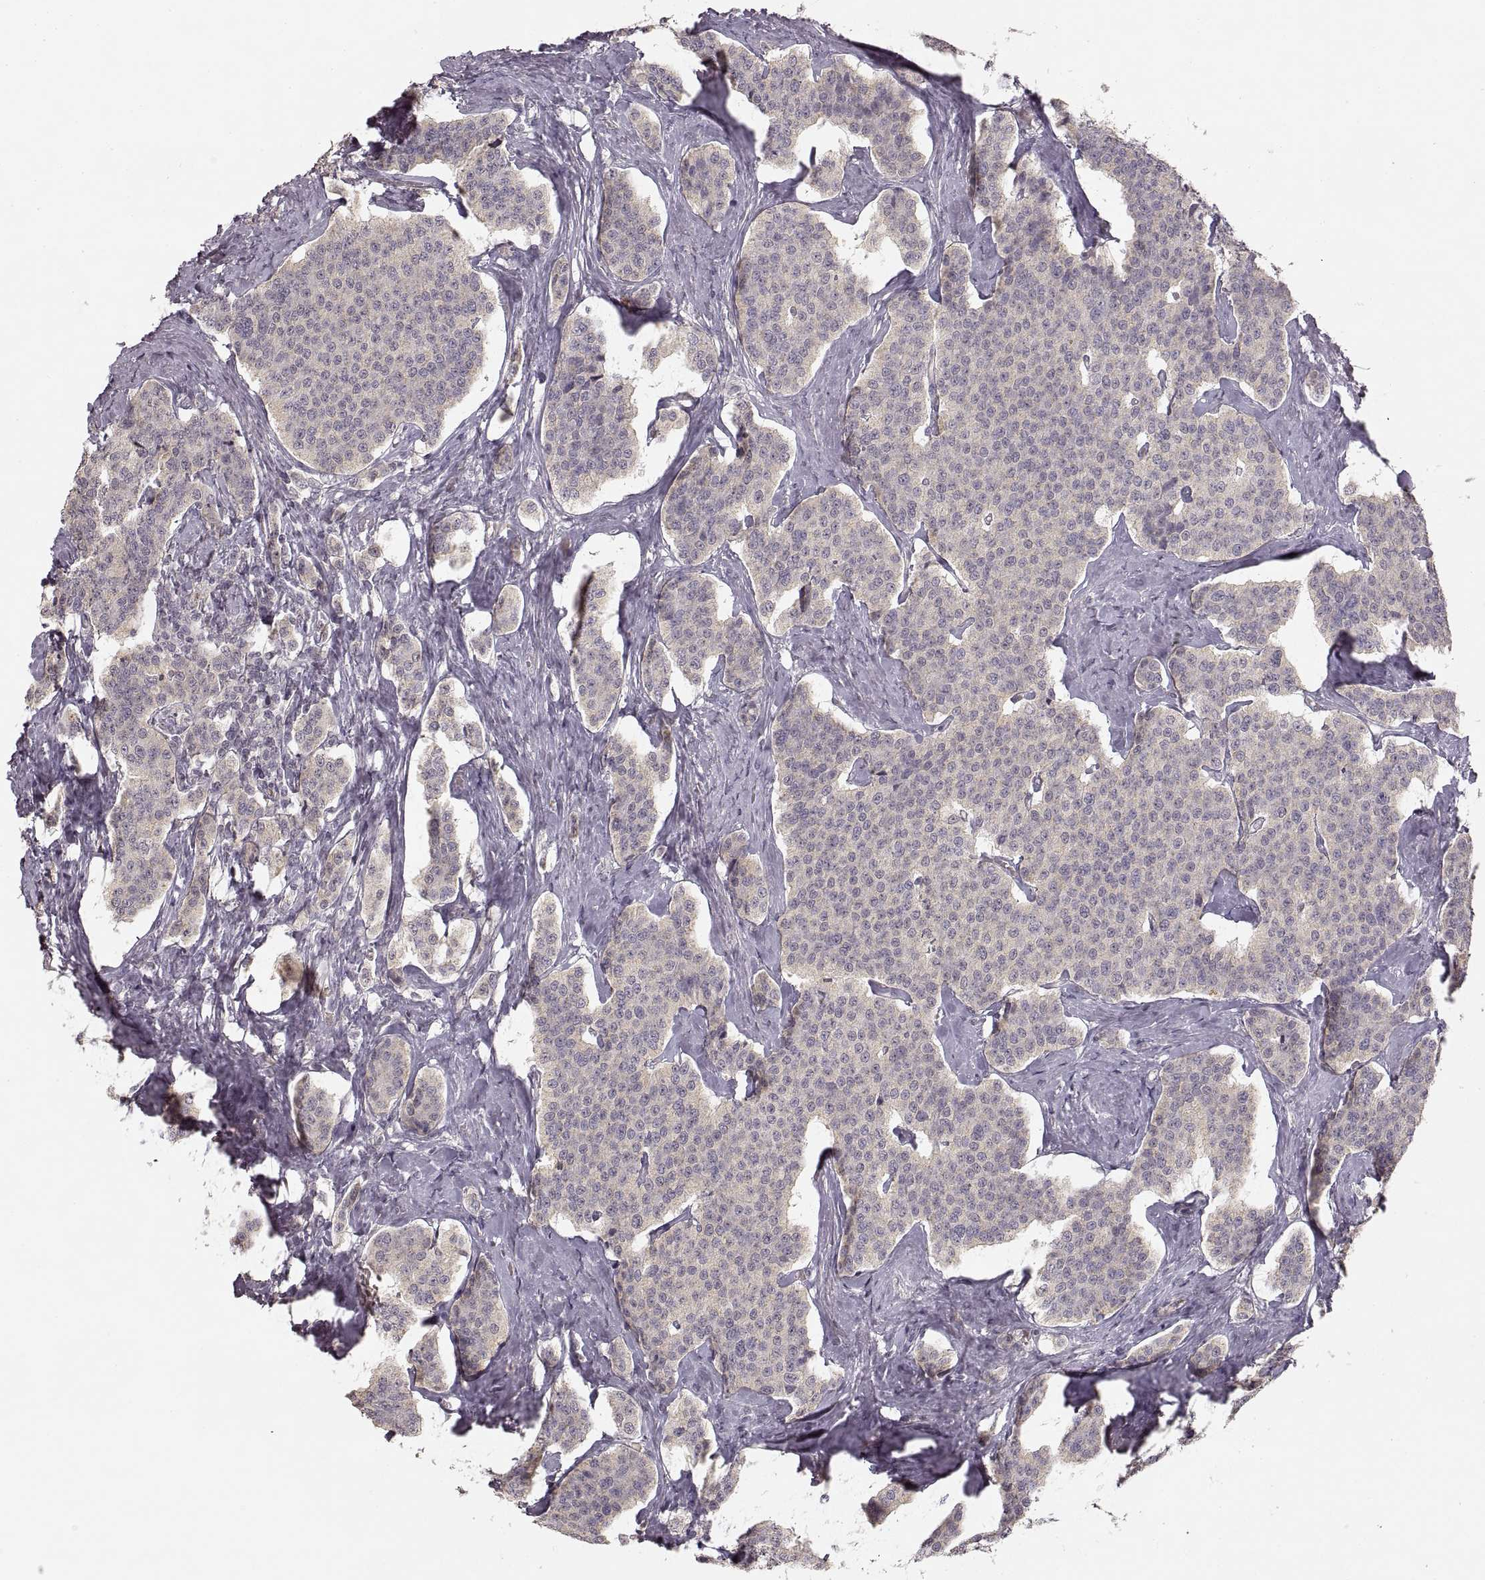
{"staining": {"intensity": "negative", "quantity": "none", "location": "none"}, "tissue": "carcinoid", "cell_type": "Tumor cells", "image_type": "cancer", "snomed": [{"axis": "morphology", "description": "Carcinoid, malignant, NOS"}, {"axis": "topography", "description": "Small intestine"}], "caption": "A photomicrograph of human malignant carcinoid is negative for staining in tumor cells.", "gene": "LAMC2", "patient": {"sex": "female", "age": 58}}